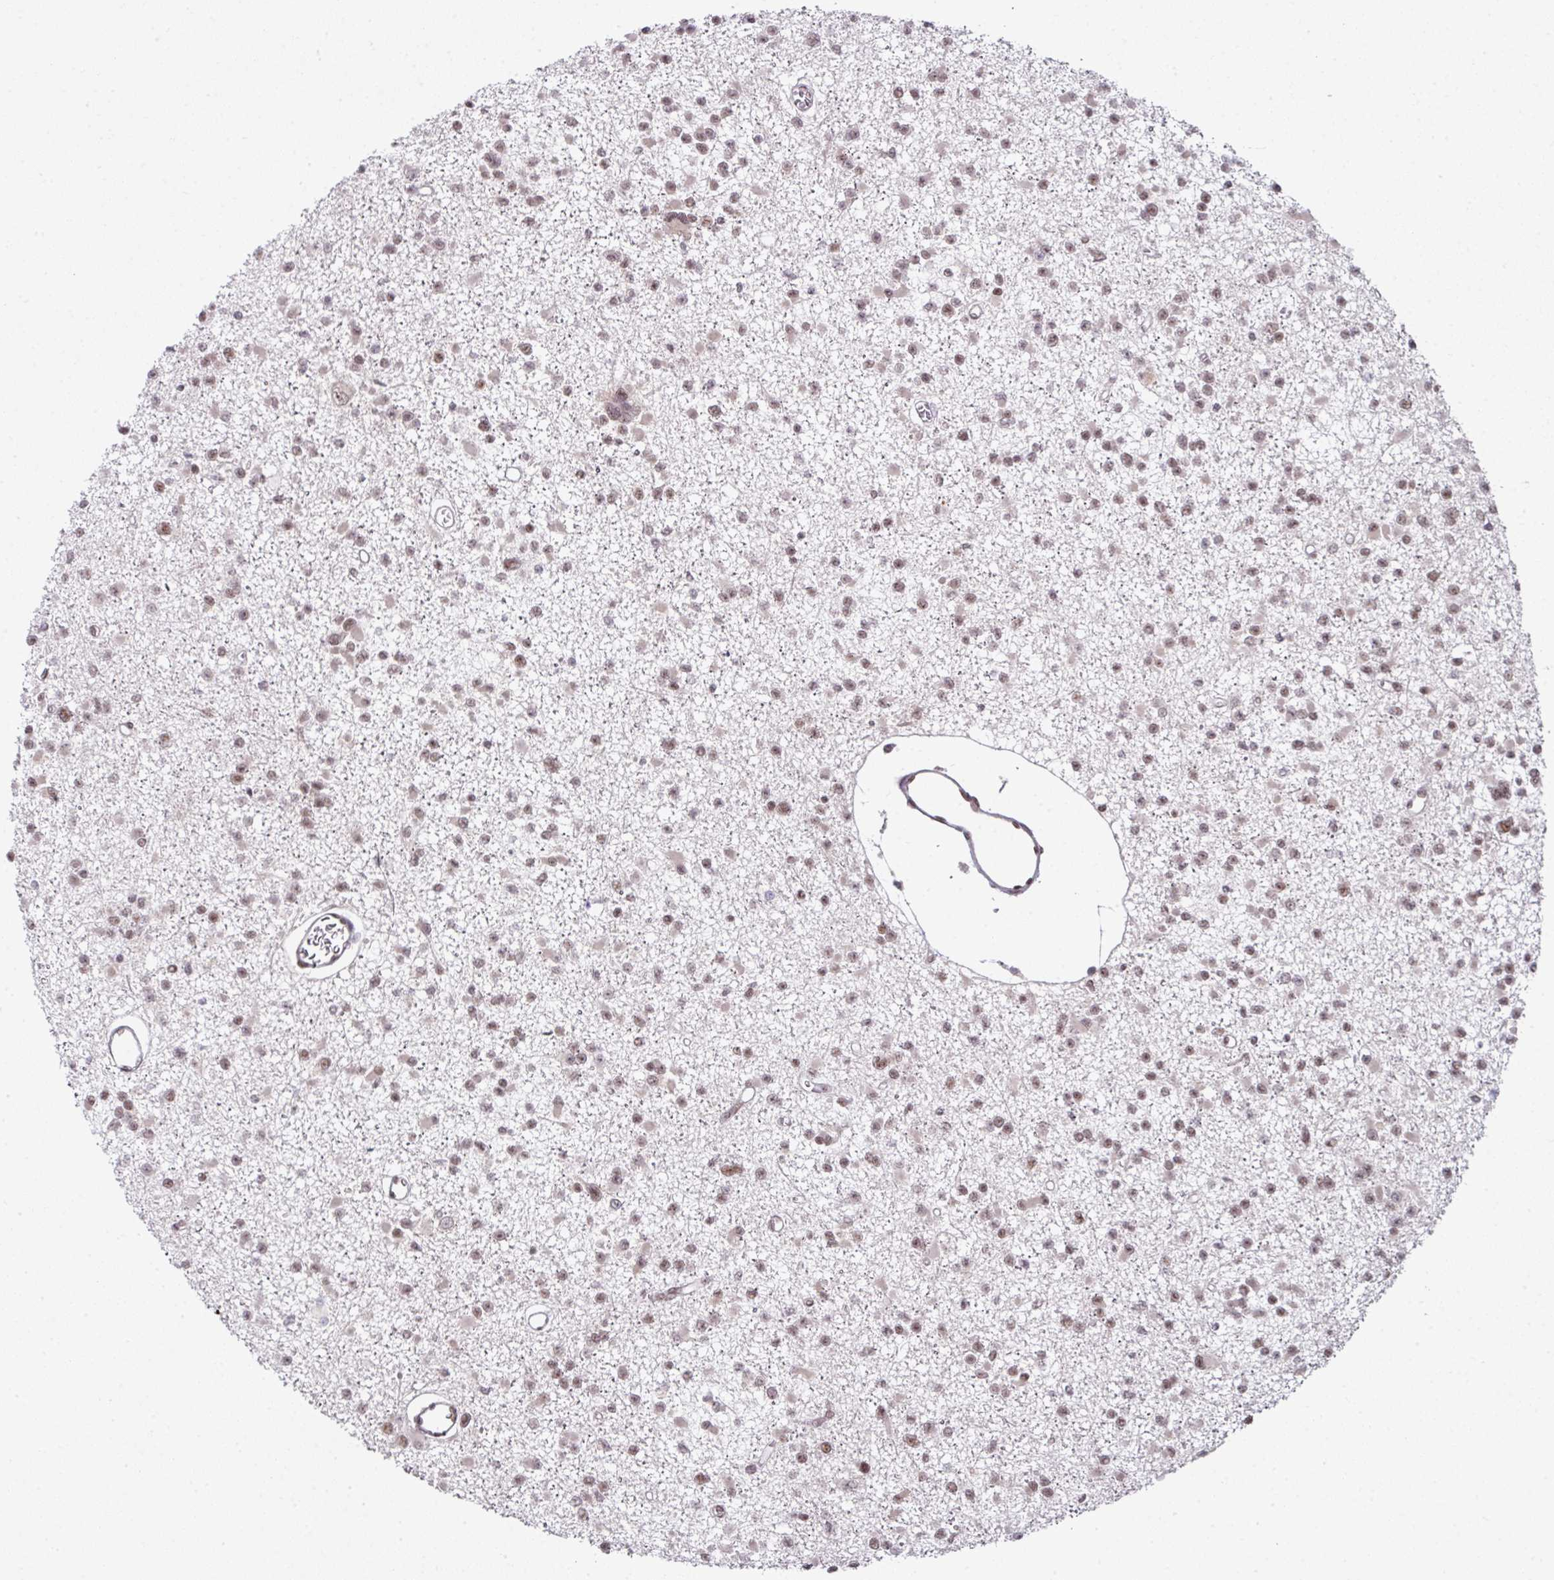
{"staining": {"intensity": "moderate", "quantity": ">75%", "location": "nuclear"}, "tissue": "glioma", "cell_type": "Tumor cells", "image_type": "cancer", "snomed": [{"axis": "morphology", "description": "Glioma, malignant, Low grade"}, {"axis": "topography", "description": "Brain"}], "caption": "Glioma stained with DAB IHC shows medium levels of moderate nuclear positivity in about >75% of tumor cells.", "gene": "NFYA", "patient": {"sex": "female", "age": 22}}